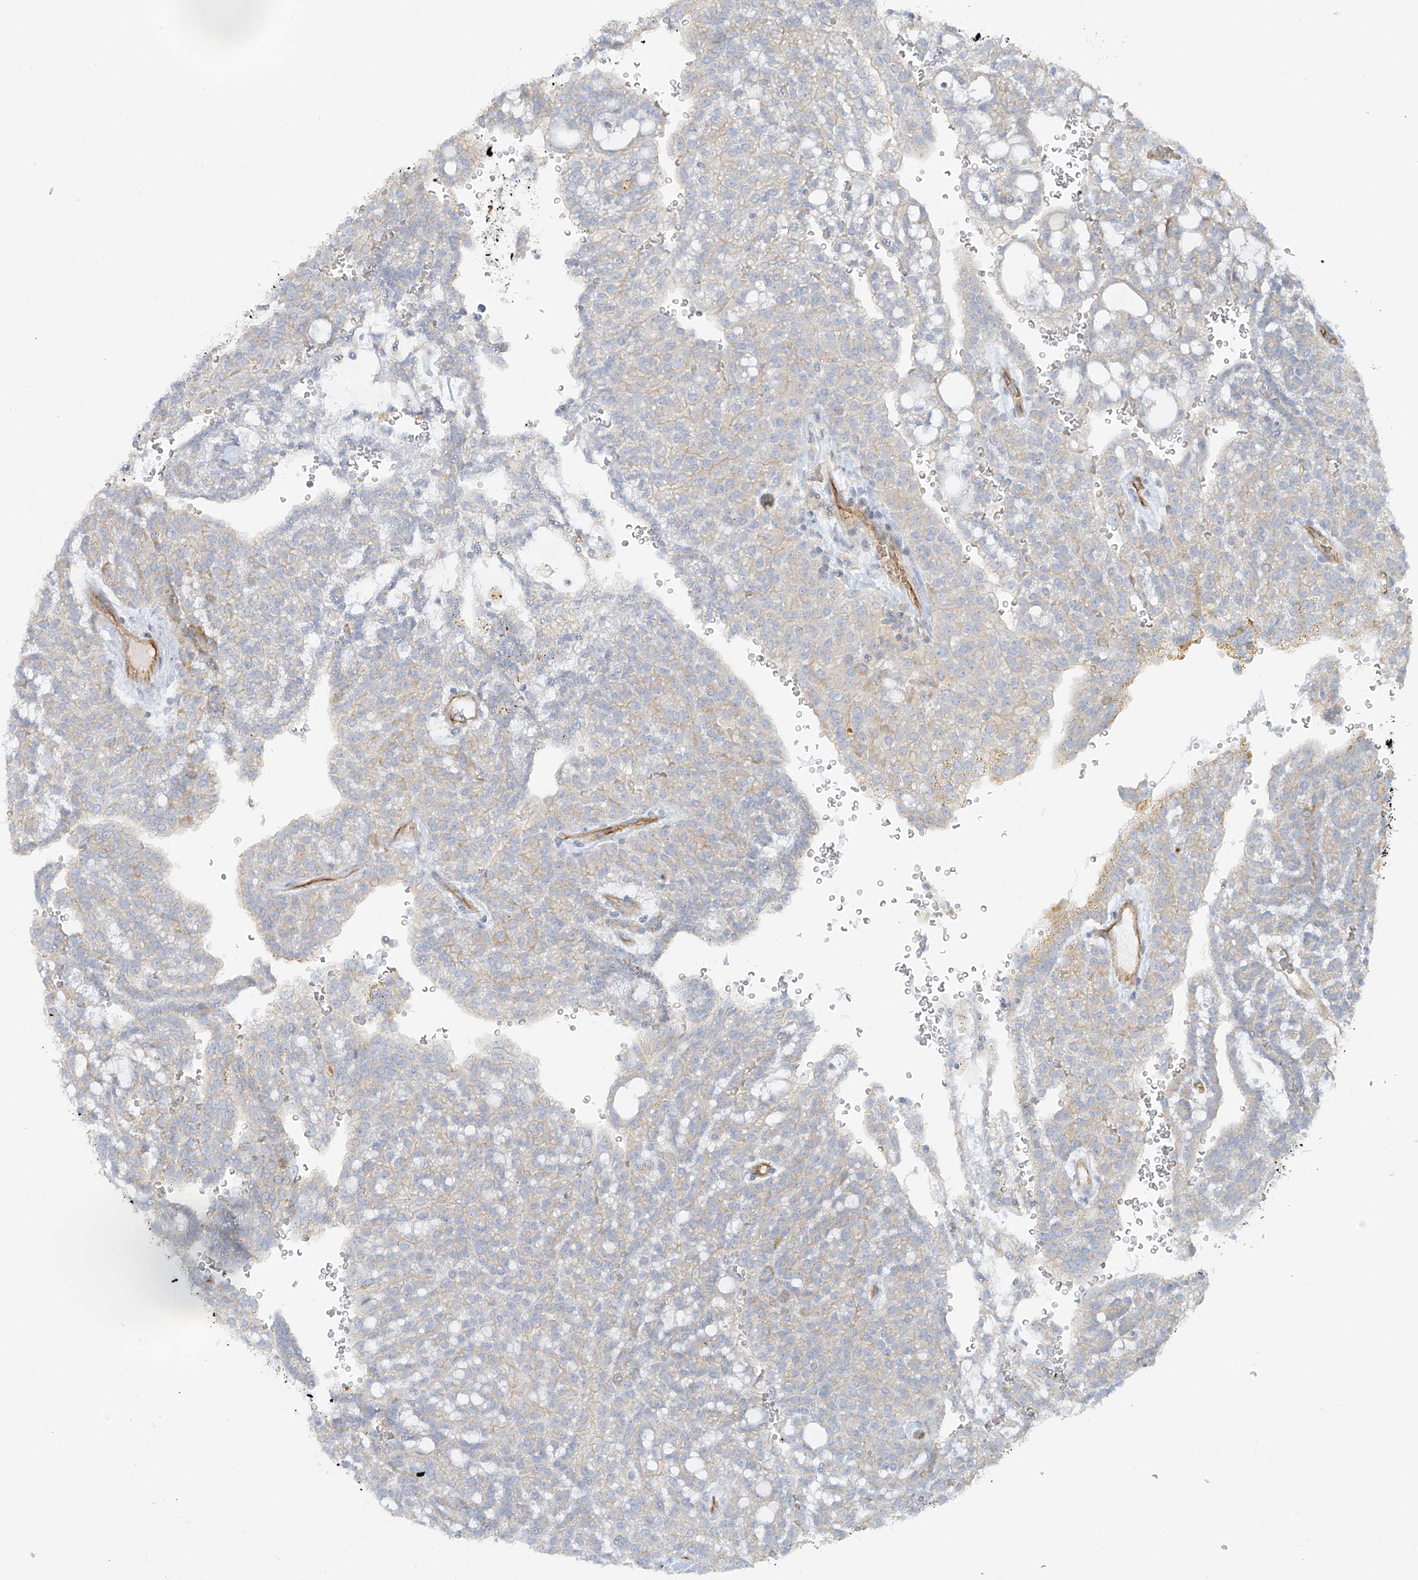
{"staining": {"intensity": "negative", "quantity": "none", "location": "none"}, "tissue": "renal cancer", "cell_type": "Tumor cells", "image_type": "cancer", "snomed": [{"axis": "morphology", "description": "Adenocarcinoma, NOS"}, {"axis": "topography", "description": "Kidney"}], "caption": "This is an IHC histopathology image of renal cancer (adenocarcinoma). There is no positivity in tumor cells.", "gene": "VAMP5", "patient": {"sex": "male", "age": 63}}